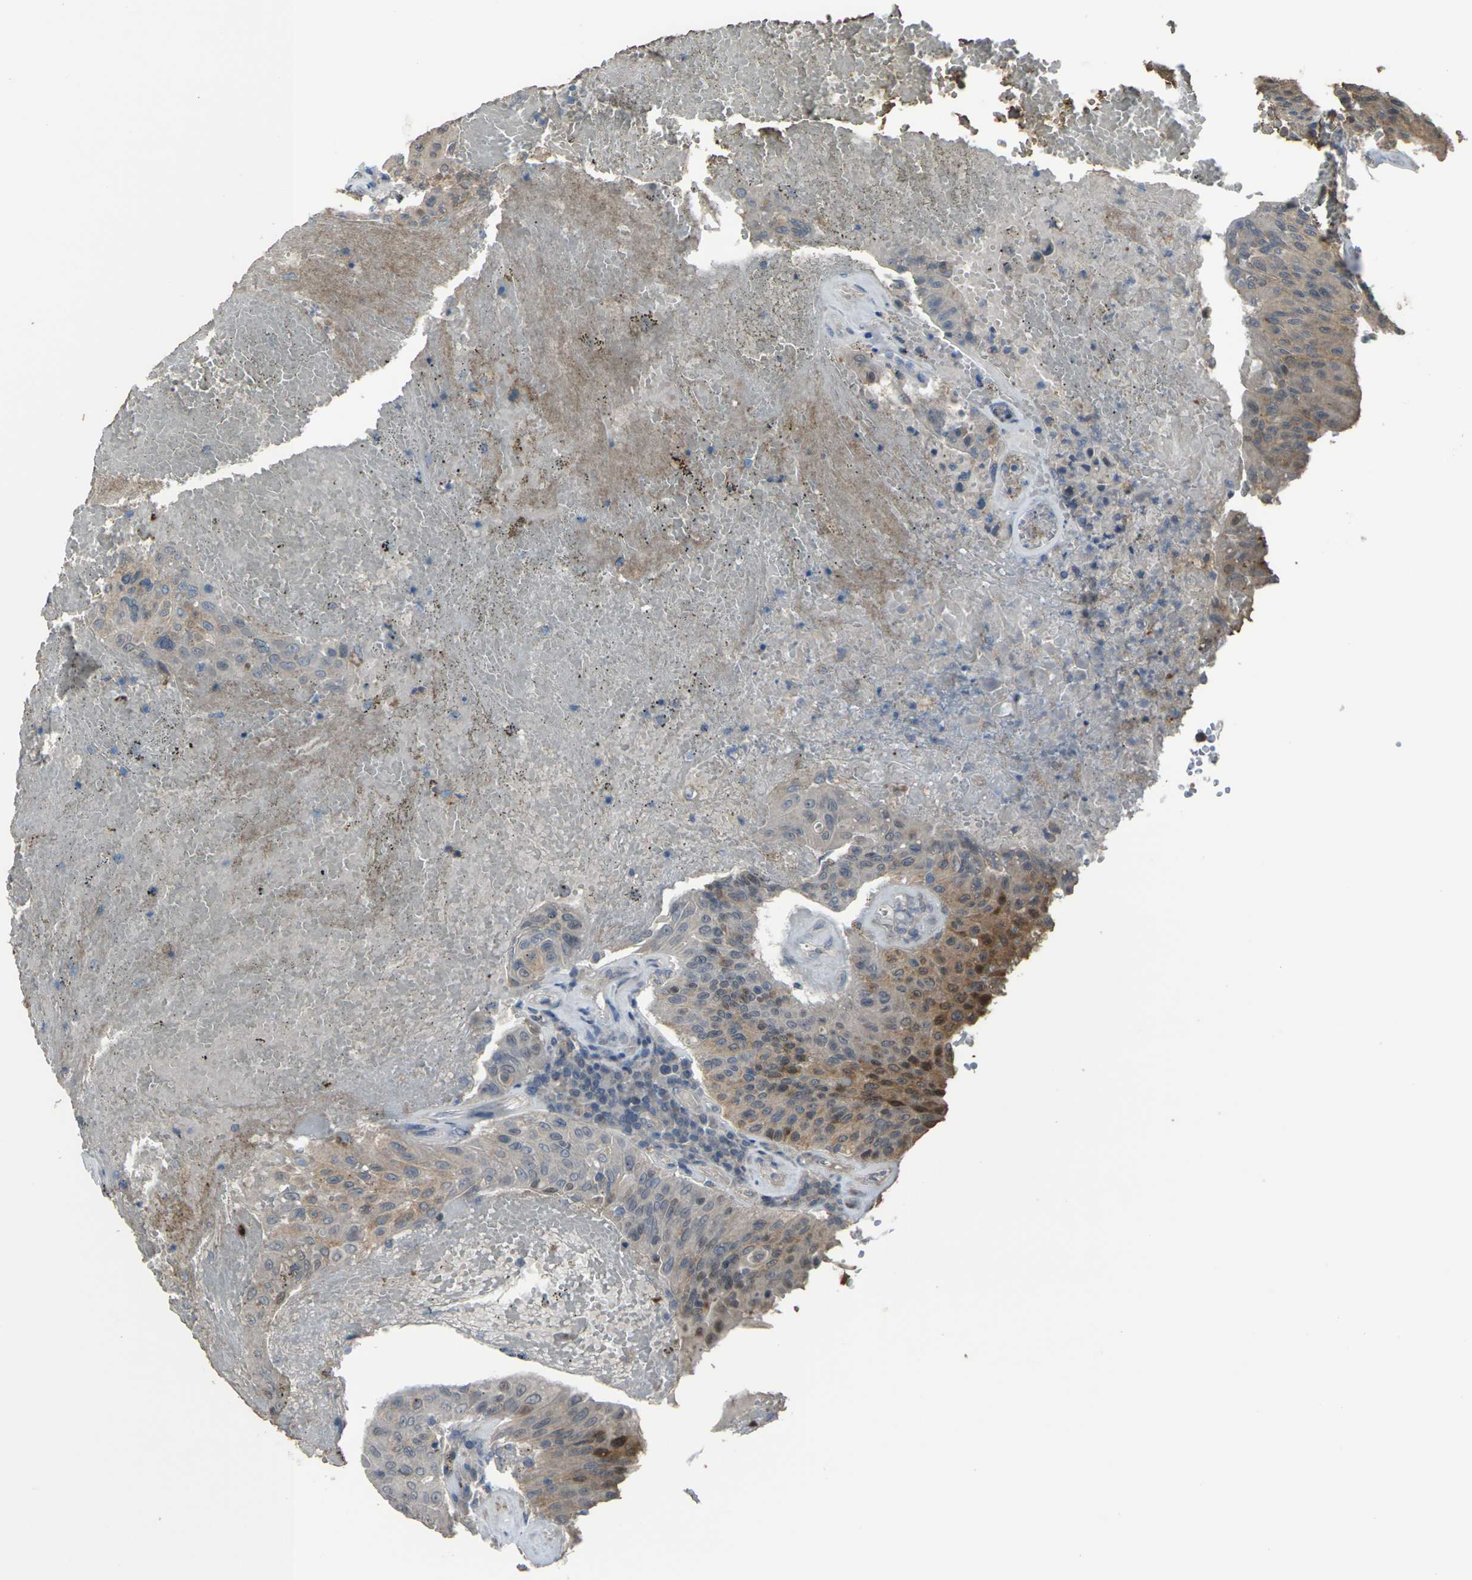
{"staining": {"intensity": "weak", "quantity": ">75%", "location": "cytoplasmic/membranous"}, "tissue": "urothelial cancer", "cell_type": "Tumor cells", "image_type": "cancer", "snomed": [{"axis": "morphology", "description": "Urothelial carcinoma, High grade"}, {"axis": "topography", "description": "Urinary bladder"}], "caption": "There is low levels of weak cytoplasmic/membranous positivity in tumor cells of urothelial carcinoma (high-grade), as demonstrated by immunohistochemical staining (brown color).", "gene": "CCR10", "patient": {"sex": "male", "age": 66}}